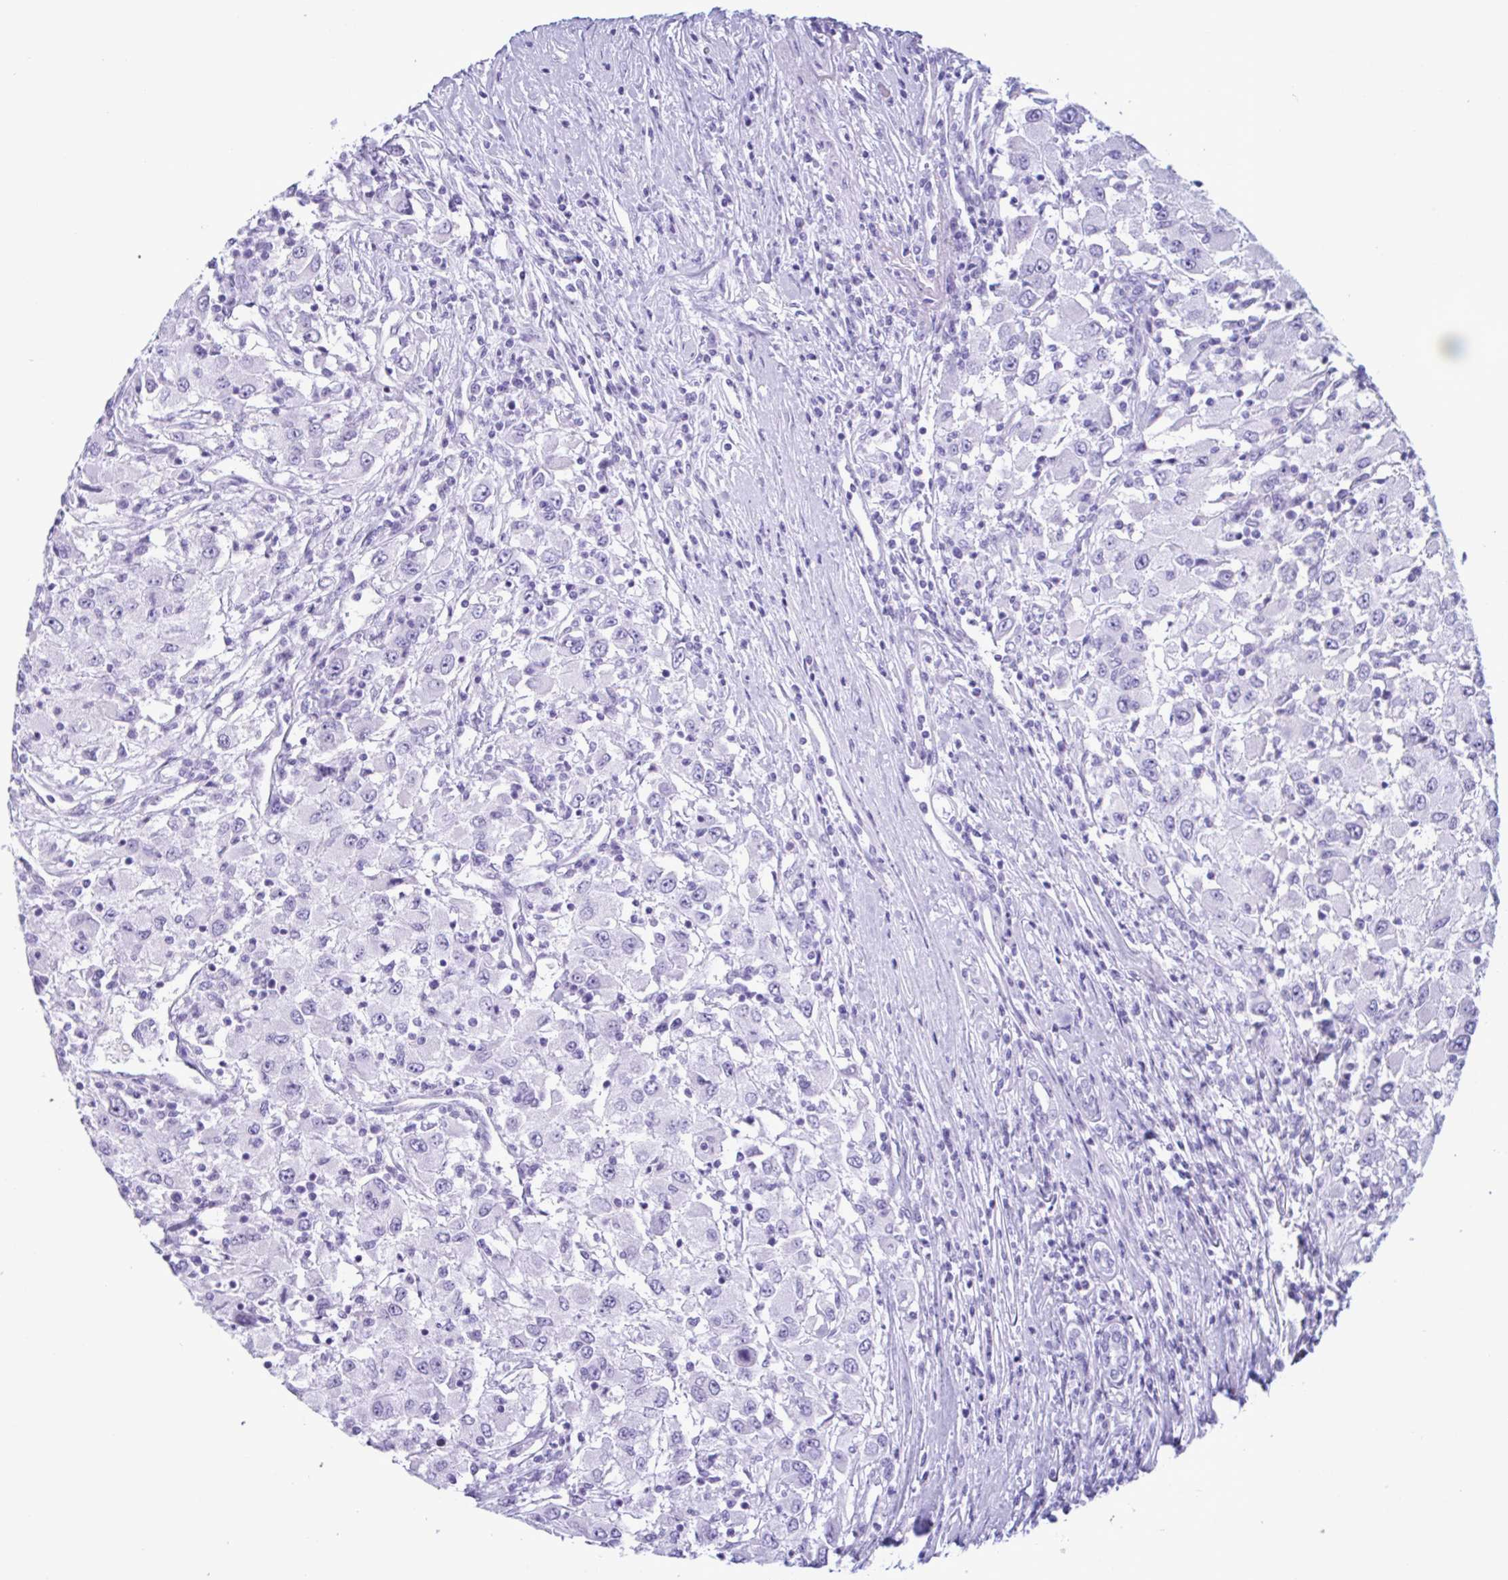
{"staining": {"intensity": "negative", "quantity": "none", "location": "none"}, "tissue": "renal cancer", "cell_type": "Tumor cells", "image_type": "cancer", "snomed": [{"axis": "morphology", "description": "Adenocarcinoma, NOS"}, {"axis": "topography", "description": "Kidney"}], "caption": "Tumor cells are negative for protein expression in human renal cancer.", "gene": "MRGPRG", "patient": {"sex": "female", "age": 67}}